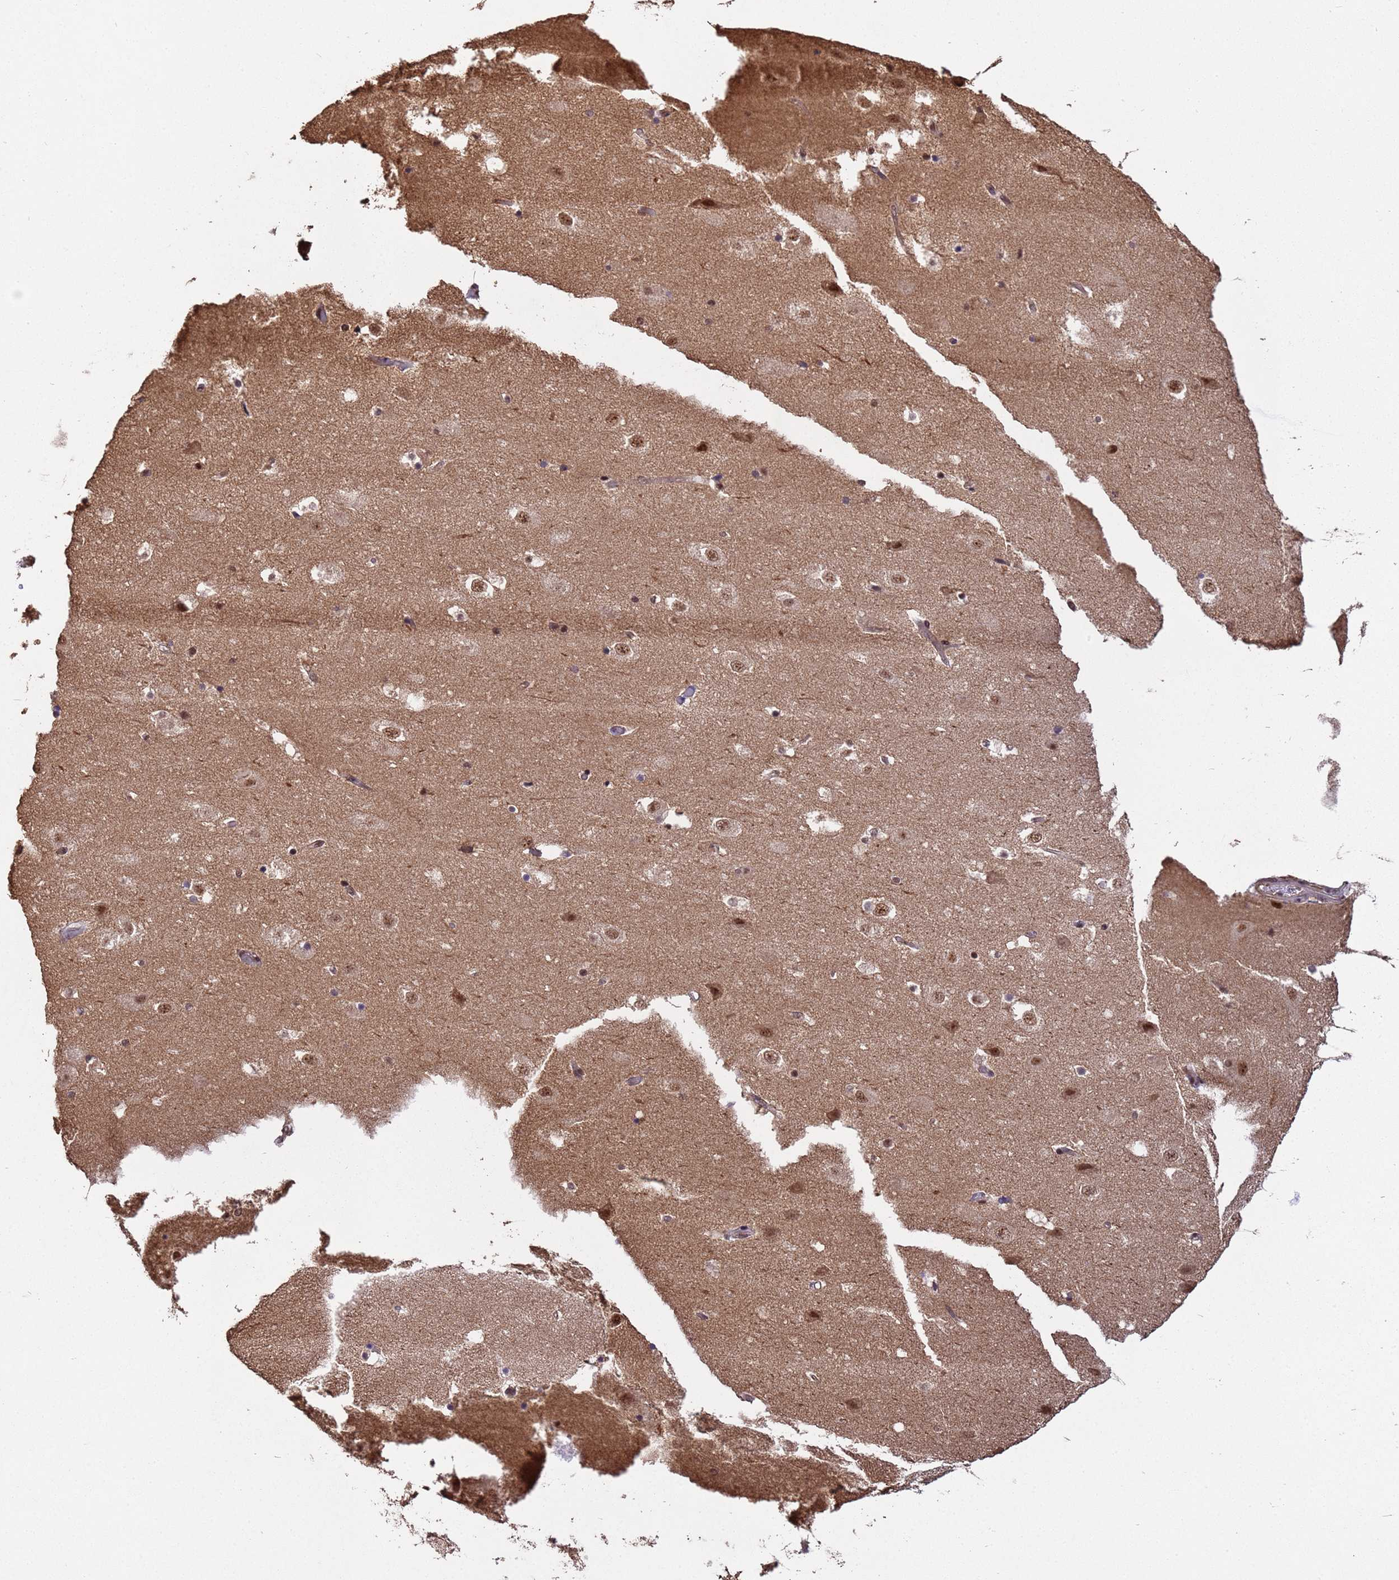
{"staining": {"intensity": "negative", "quantity": "none", "location": "none"}, "tissue": "hippocampus", "cell_type": "Glial cells", "image_type": "normal", "snomed": [{"axis": "morphology", "description": "Normal tissue, NOS"}, {"axis": "topography", "description": "Hippocampus"}], "caption": "Immunohistochemistry (IHC) micrograph of benign human hippocampus stained for a protein (brown), which reveals no positivity in glial cells.", "gene": "SYF2", "patient": {"sex": "female", "age": 52}}